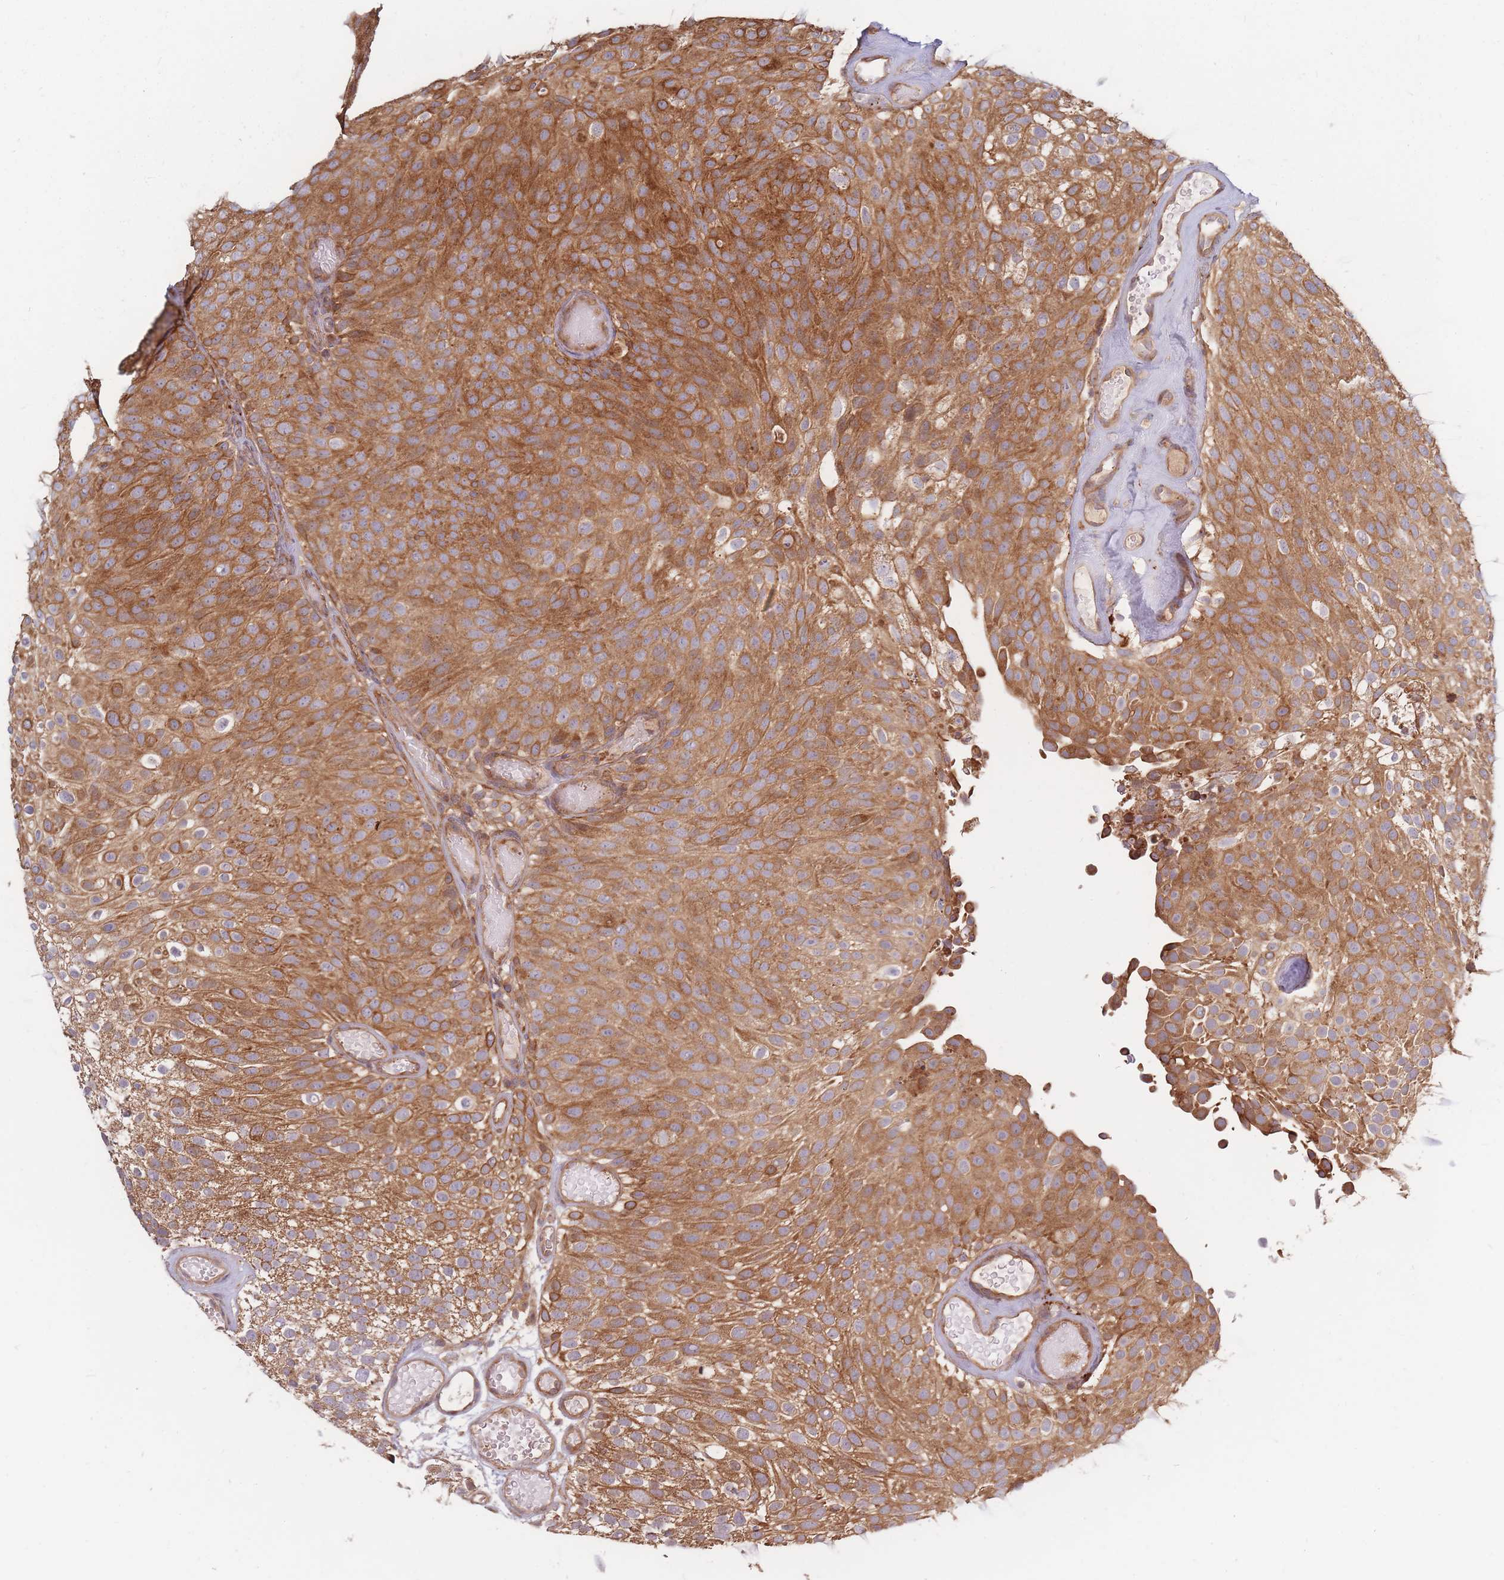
{"staining": {"intensity": "moderate", "quantity": ">75%", "location": "cytoplasmic/membranous"}, "tissue": "urothelial cancer", "cell_type": "Tumor cells", "image_type": "cancer", "snomed": [{"axis": "morphology", "description": "Urothelial carcinoma, Low grade"}, {"axis": "topography", "description": "Urinary bladder"}], "caption": "Urothelial carcinoma (low-grade) tissue displays moderate cytoplasmic/membranous expression in approximately >75% of tumor cells, visualized by immunohistochemistry.", "gene": "RASSF2", "patient": {"sex": "male", "age": 78}}